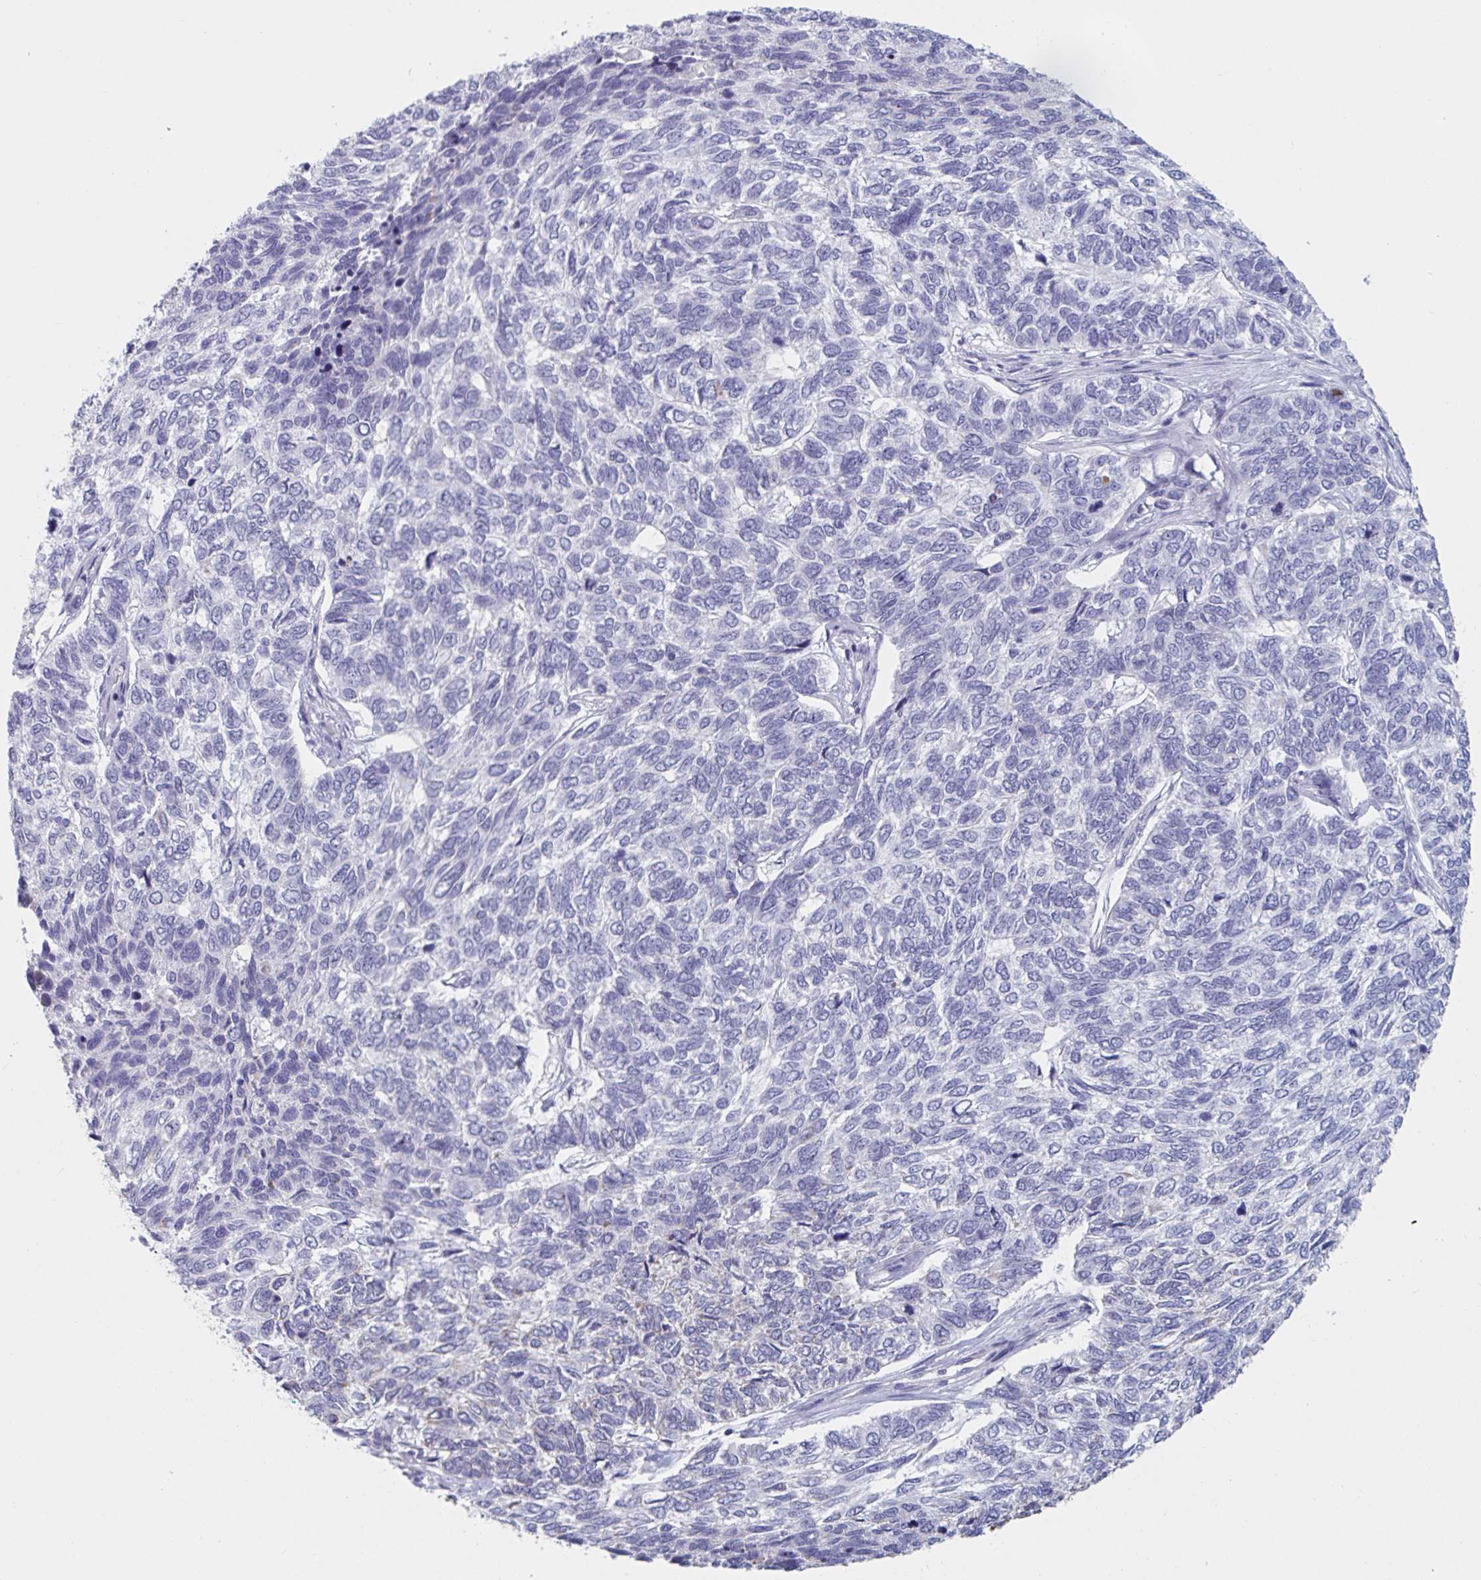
{"staining": {"intensity": "negative", "quantity": "none", "location": "none"}, "tissue": "skin cancer", "cell_type": "Tumor cells", "image_type": "cancer", "snomed": [{"axis": "morphology", "description": "Basal cell carcinoma"}, {"axis": "topography", "description": "Skin"}], "caption": "High magnification brightfield microscopy of basal cell carcinoma (skin) stained with DAB (3,3'-diaminobenzidine) (brown) and counterstained with hematoxylin (blue): tumor cells show no significant expression.", "gene": "NDUFC2", "patient": {"sex": "female", "age": 65}}